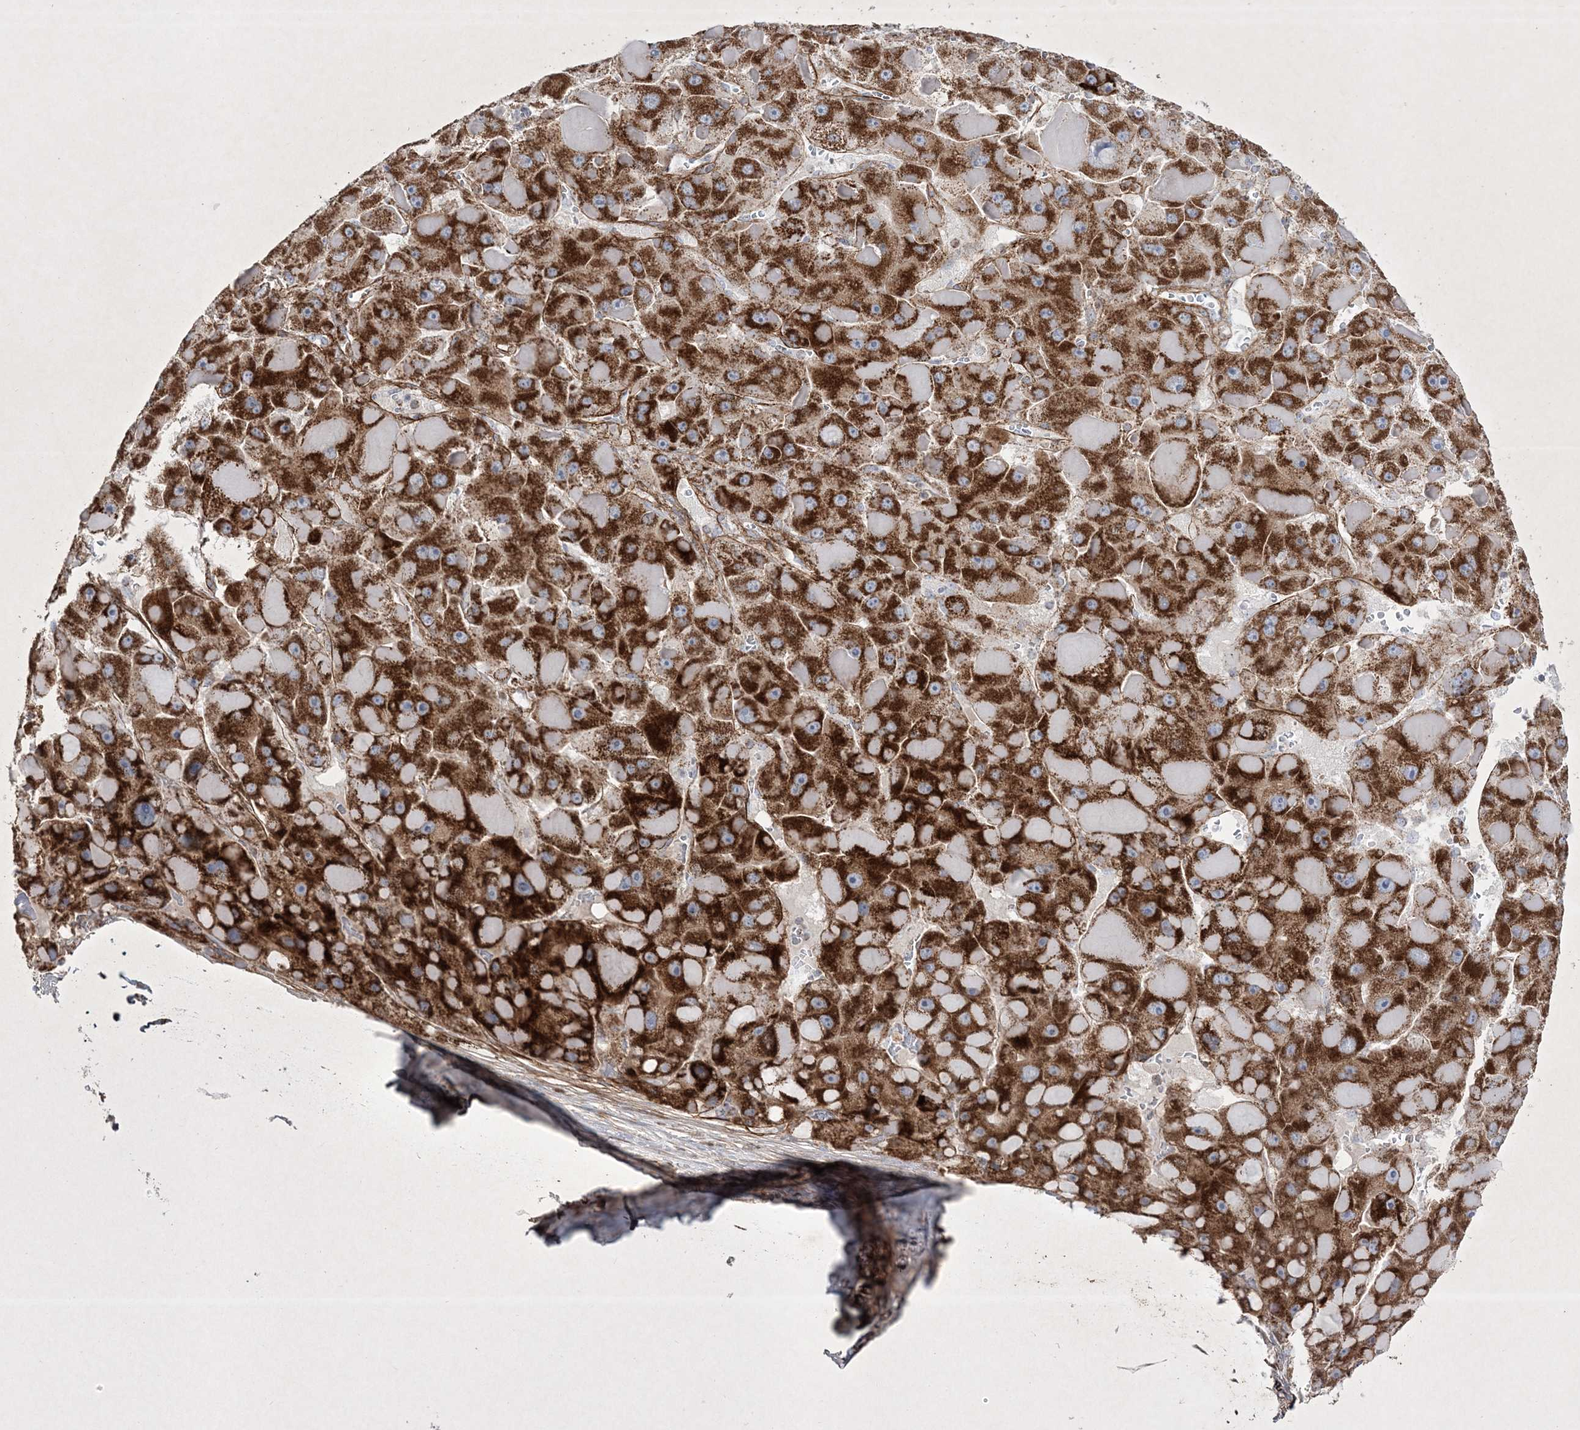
{"staining": {"intensity": "strong", "quantity": ">75%", "location": "cytoplasmic/membranous"}, "tissue": "liver cancer", "cell_type": "Tumor cells", "image_type": "cancer", "snomed": [{"axis": "morphology", "description": "Carcinoma, Hepatocellular, NOS"}, {"axis": "topography", "description": "Liver"}], "caption": "Immunohistochemical staining of human liver hepatocellular carcinoma exhibits strong cytoplasmic/membranous protein expression in approximately >75% of tumor cells.", "gene": "RICTOR", "patient": {"sex": "female", "age": 73}}